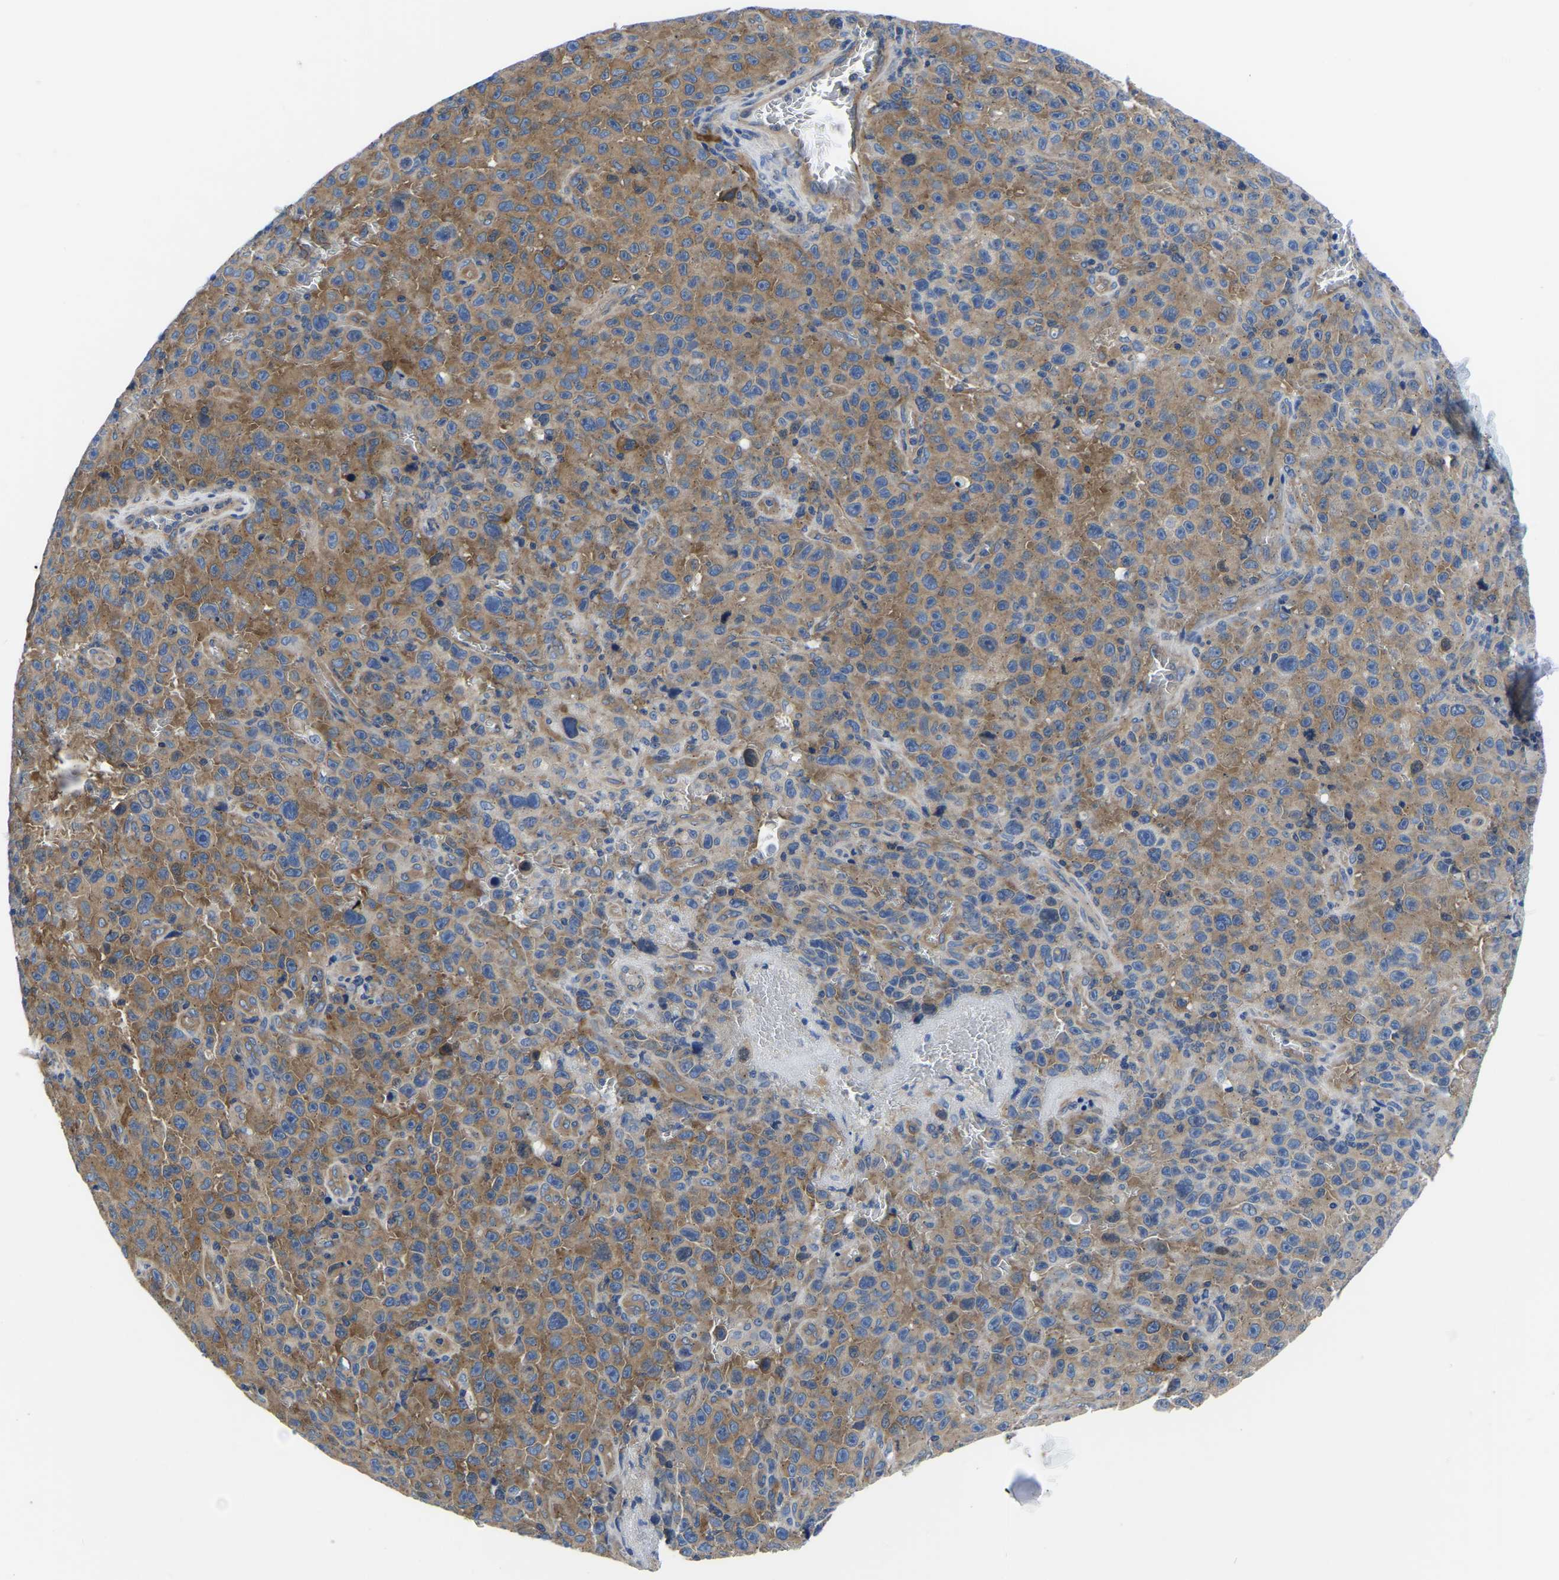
{"staining": {"intensity": "moderate", "quantity": ">75%", "location": "cytoplasmic/membranous"}, "tissue": "melanoma", "cell_type": "Tumor cells", "image_type": "cancer", "snomed": [{"axis": "morphology", "description": "Malignant melanoma, NOS"}, {"axis": "topography", "description": "Skin"}], "caption": "Protein expression by immunohistochemistry (IHC) reveals moderate cytoplasmic/membranous expression in approximately >75% of tumor cells in malignant melanoma.", "gene": "TFG", "patient": {"sex": "female", "age": 82}}